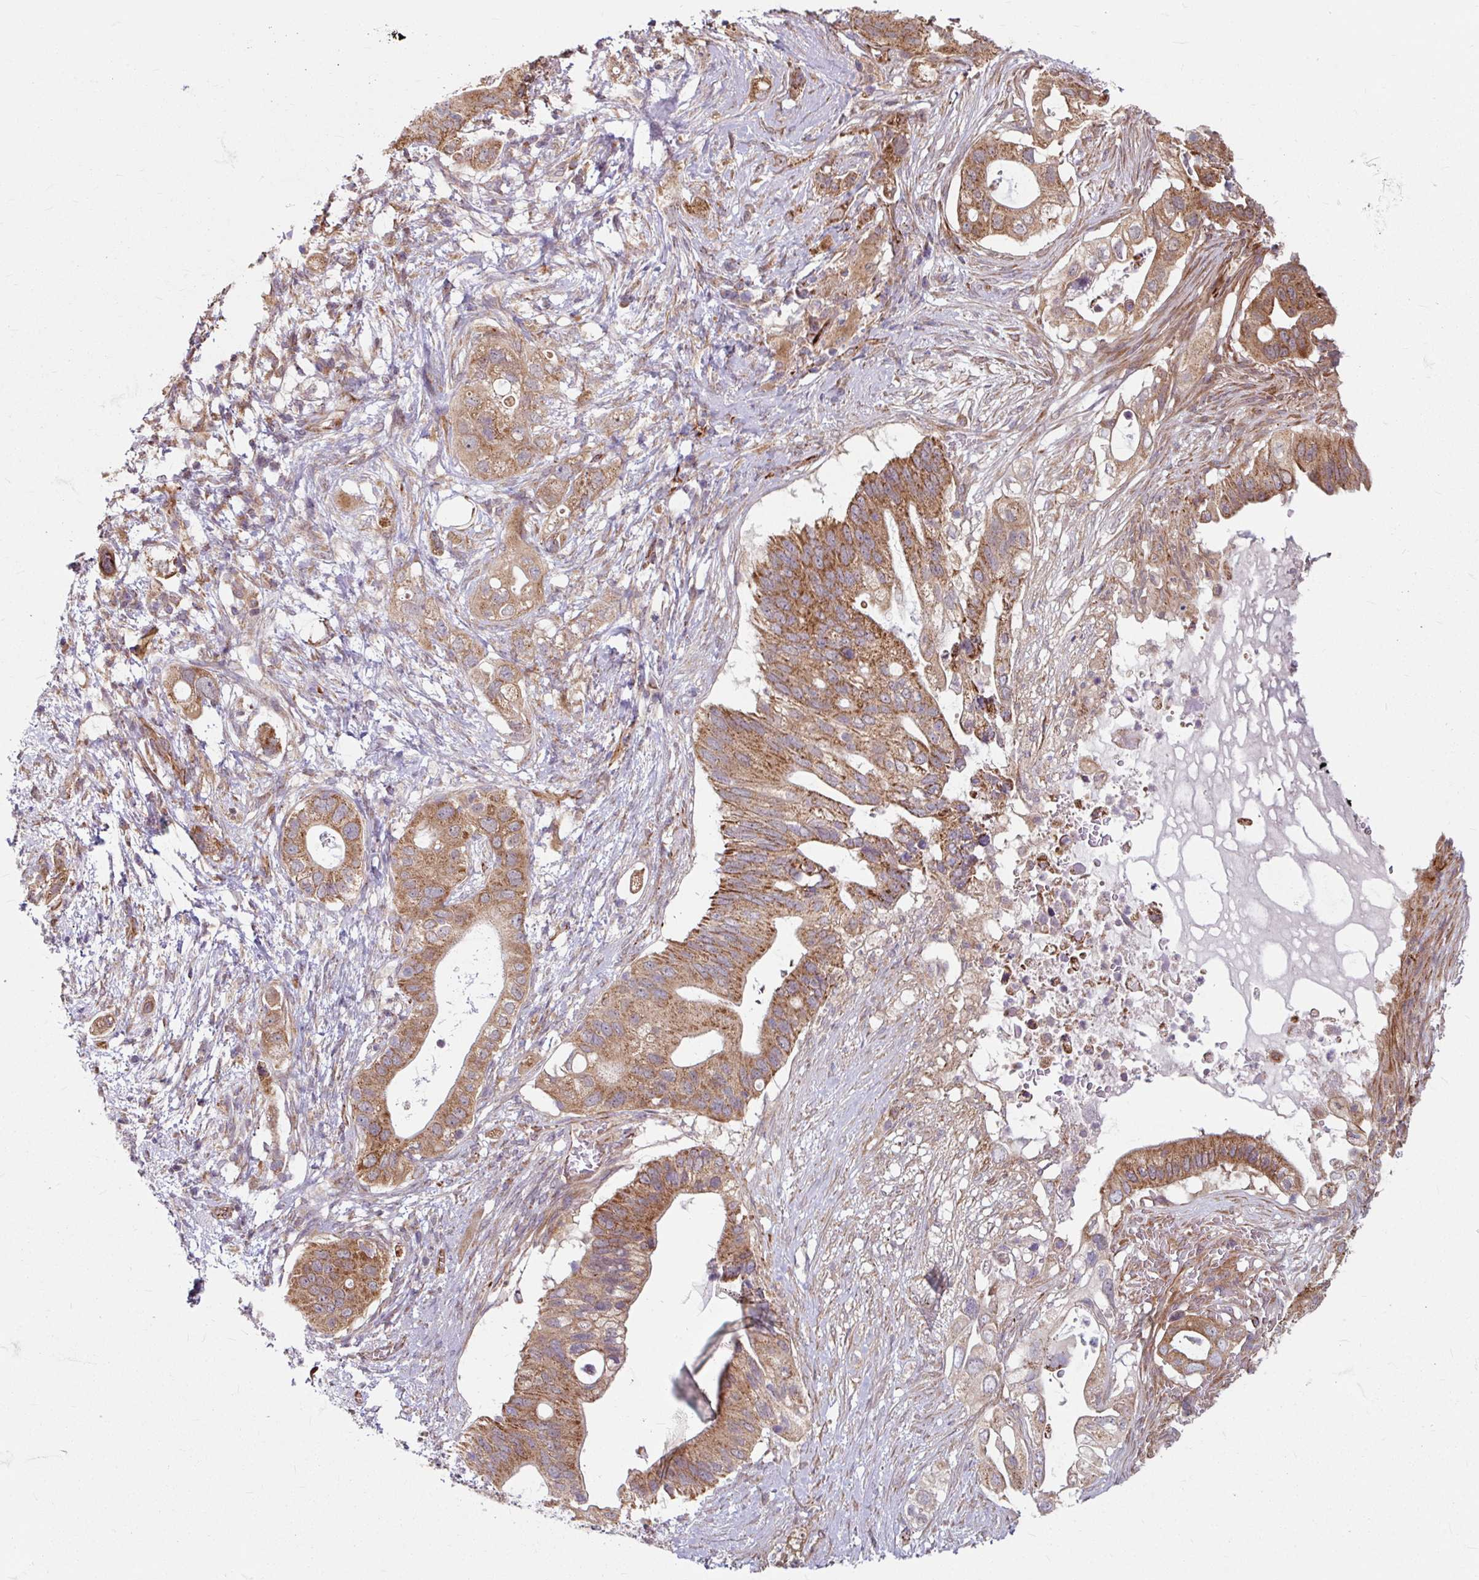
{"staining": {"intensity": "moderate", "quantity": ">75%", "location": "cytoplasmic/membranous"}, "tissue": "pancreatic cancer", "cell_type": "Tumor cells", "image_type": "cancer", "snomed": [{"axis": "morphology", "description": "Adenocarcinoma, NOS"}, {"axis": "topography", "description": "Pancreas"}], "caption": "Moderate cytoplasmic/membranous positivity is present in about >75% of tumor cells in pancreatic cancer (adenocarcinoma).", "gene": "DAAM2", "patient": {"sex": "female", "age": 72}}